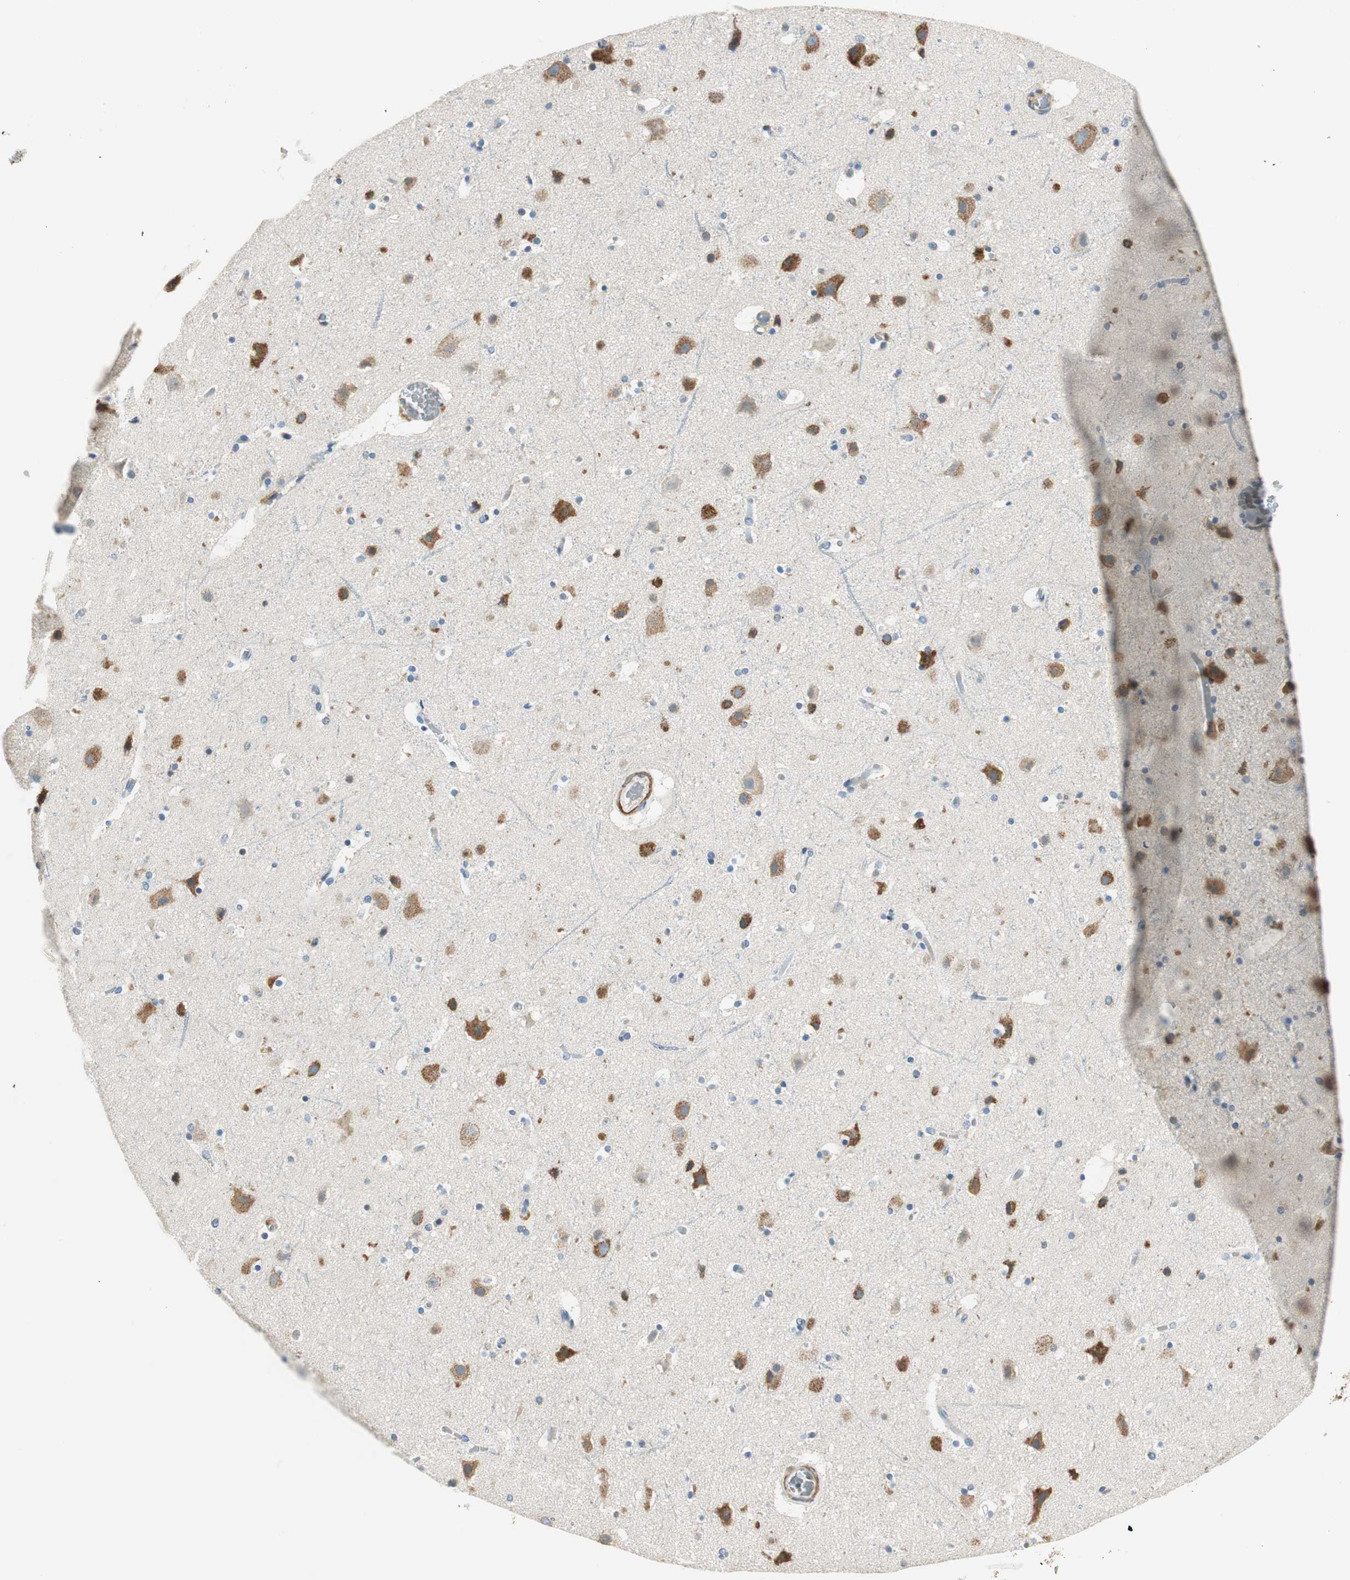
{"staining": {"intensity": "negative", "quantity": "none", "location": "none"}, "tissue": "cerebral cortex", "cell_type": "Endothelial cells", "image_type": "normal", "snomed": [{"axis": "morphology", "description": "Normal tissue, NOS"}, {"axis": "topography", "description": "Cerebral cortex"}], "caption": "This is a photomicrograph of IHC staining of unremarkable cerebral cortex, which shows no positivity in endothelial cells.", "gene": "RORB", "patient": {"sex": "male", "age": 45}}